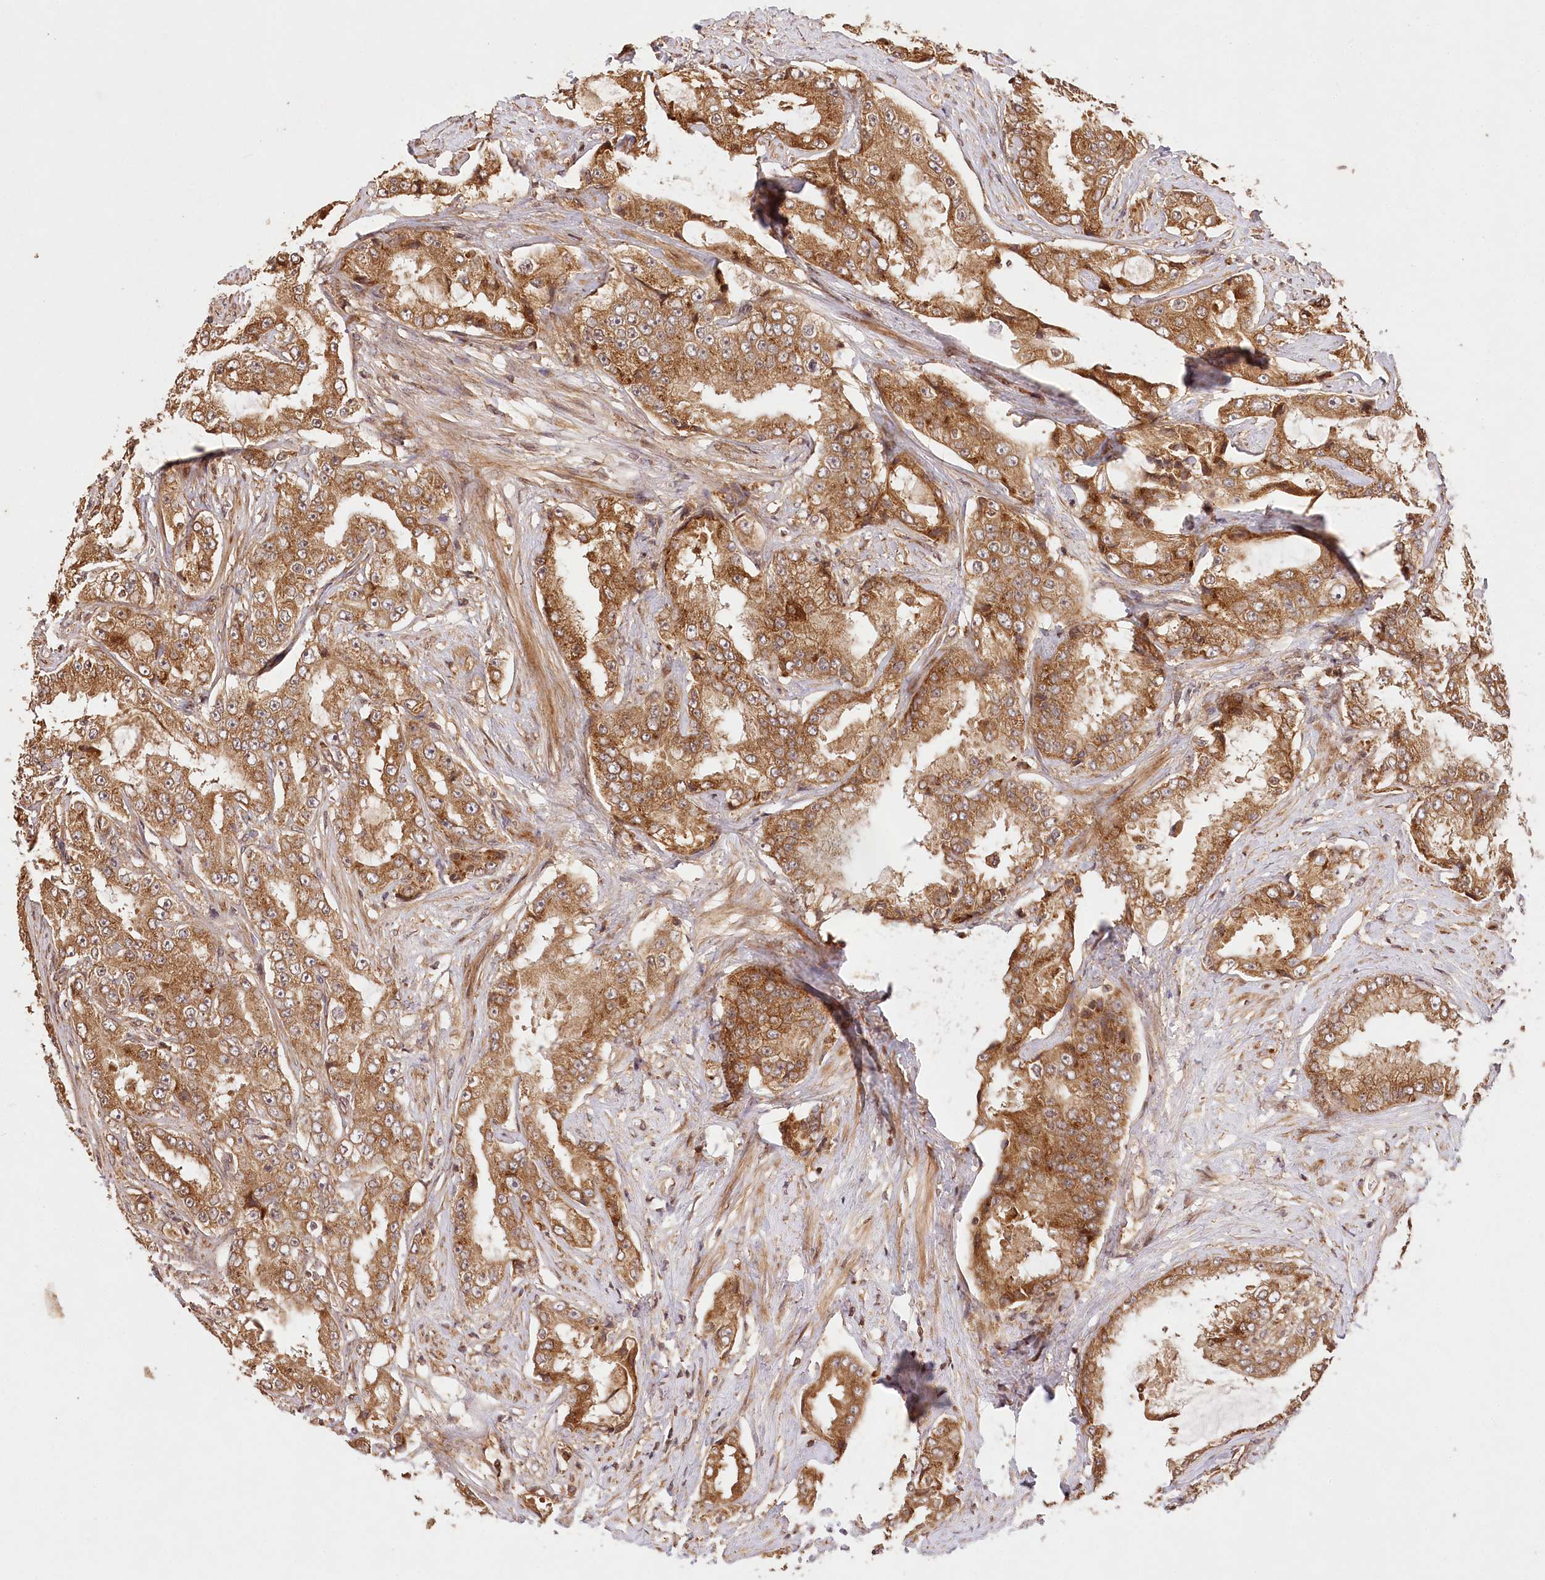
{"staining": {"intensity": "moderate", "quantity": ">75%", "location": "cytoplasmic/membranous"}, "tissue": "prostate cancer", "cell_type": "Tumor cells", "image_type": "cancer", "snomed": [{"axis": "morphology", "description": "Adenocarcinoma, High grade"}, {"axis": "topography", "description": "Prostate"}], "caption": "Moderate cytoplasmic/membranous positivity for a protein is identified in about >75% of tumor cells of prostate cancer (adenocarcinoma (high-grade)) using IHC.", "gene": "LSS", "patient": {"sex": "male", "age": 73}}